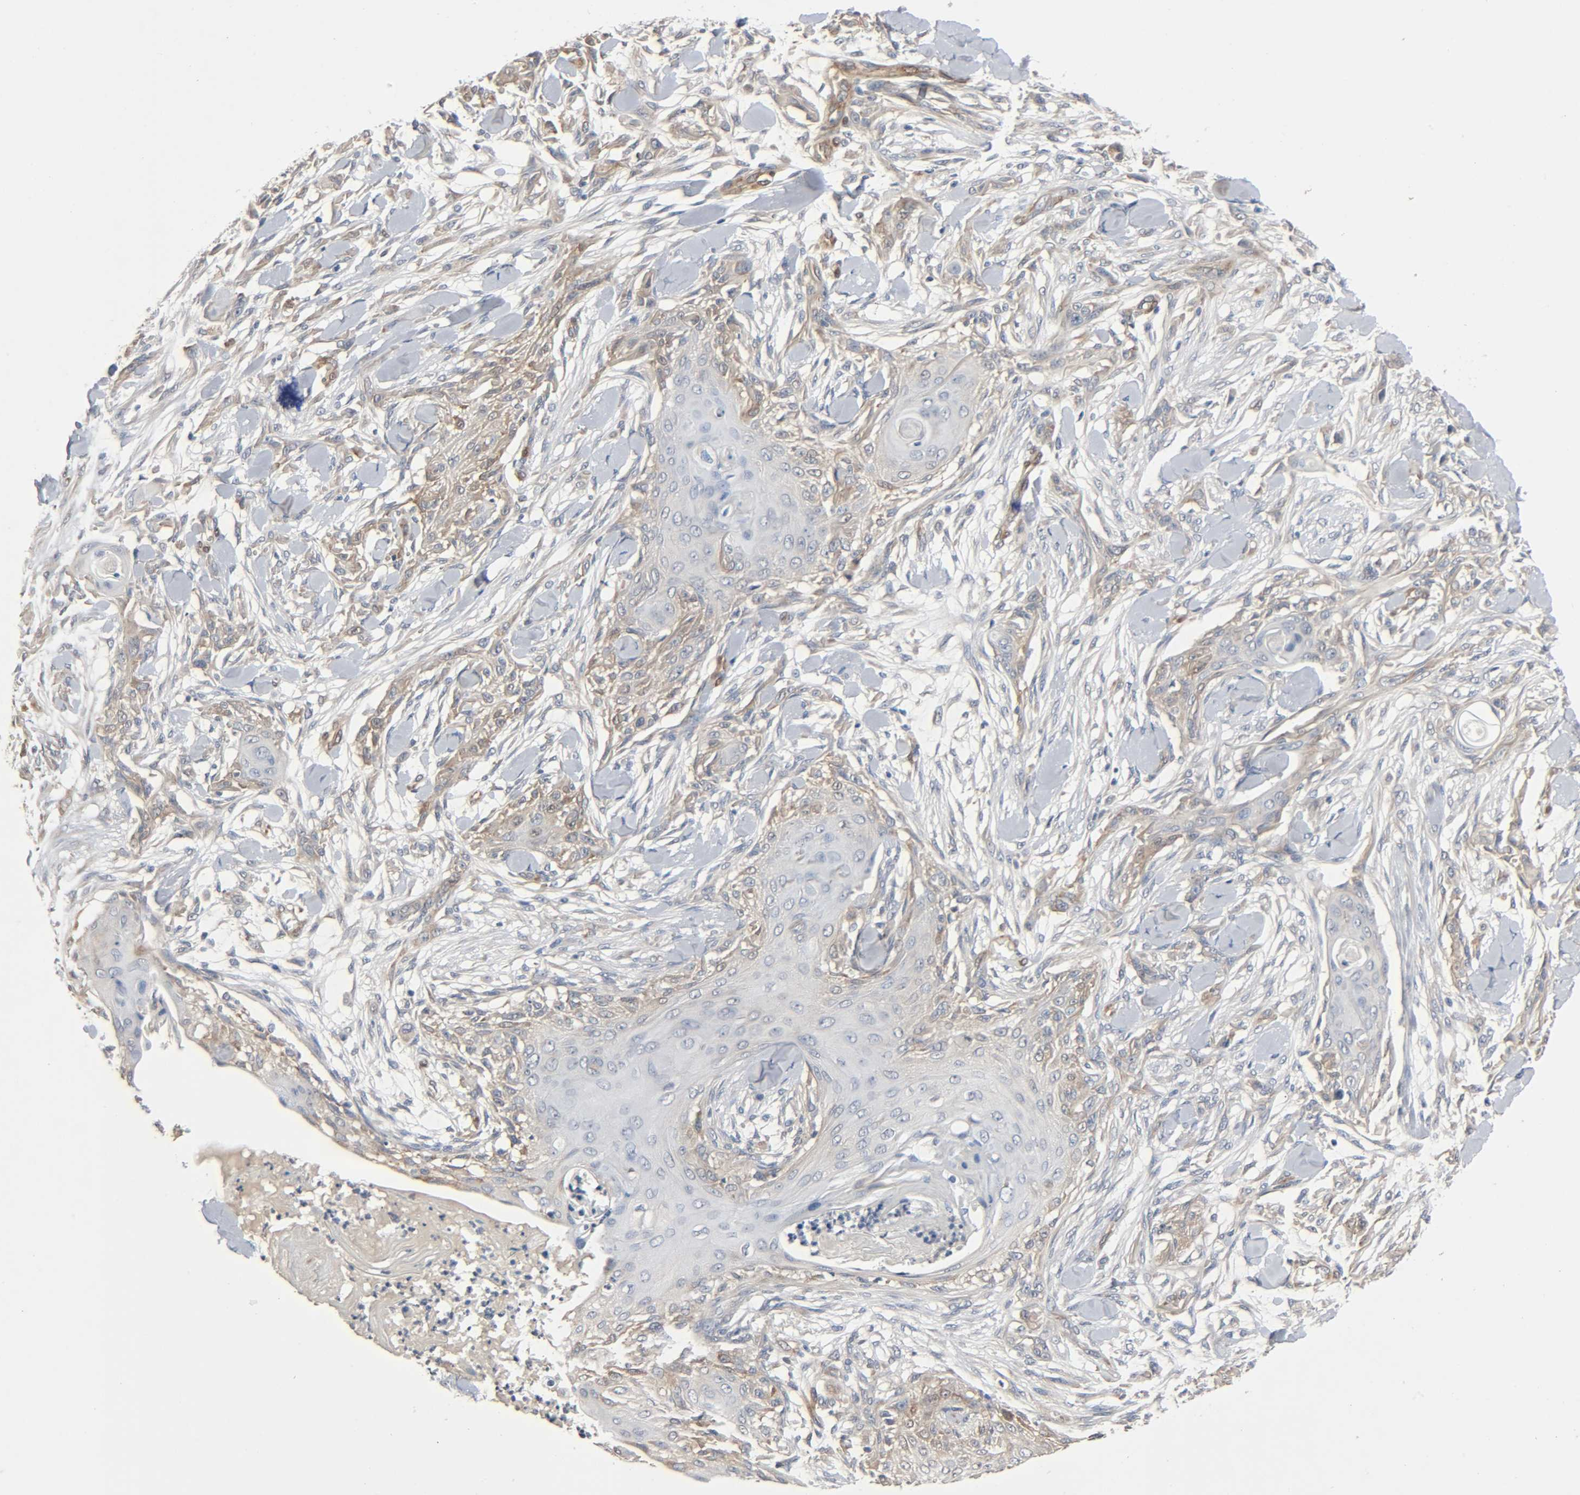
{"staining": {"intensity": "weak", "quantity": "25%-75%", "location": "cytoplasmic/membranous"}, "tissue": "skin cancer", "cell_type": "Tumor cells", "image_type": "cancer", "snomed": [{"axis": "morphology", "description": "Squamous cell carcinoma, NOS"}, {"axis": "topography", "description": "Skin"}], "caption": "Tumor cells show low levels of weak cytoplasmic/membranous staining in about 25%-75% of cells in human squamous cell carcinoma (skin). The staining is performed using DAB (3,3'-diaminobenzidine) brown chromogen to label protein expression. The nuclei are counter-stained blue using hematoxylin.", "gene": "PTK2", "patient": {"sex": "female", "age": 59}}